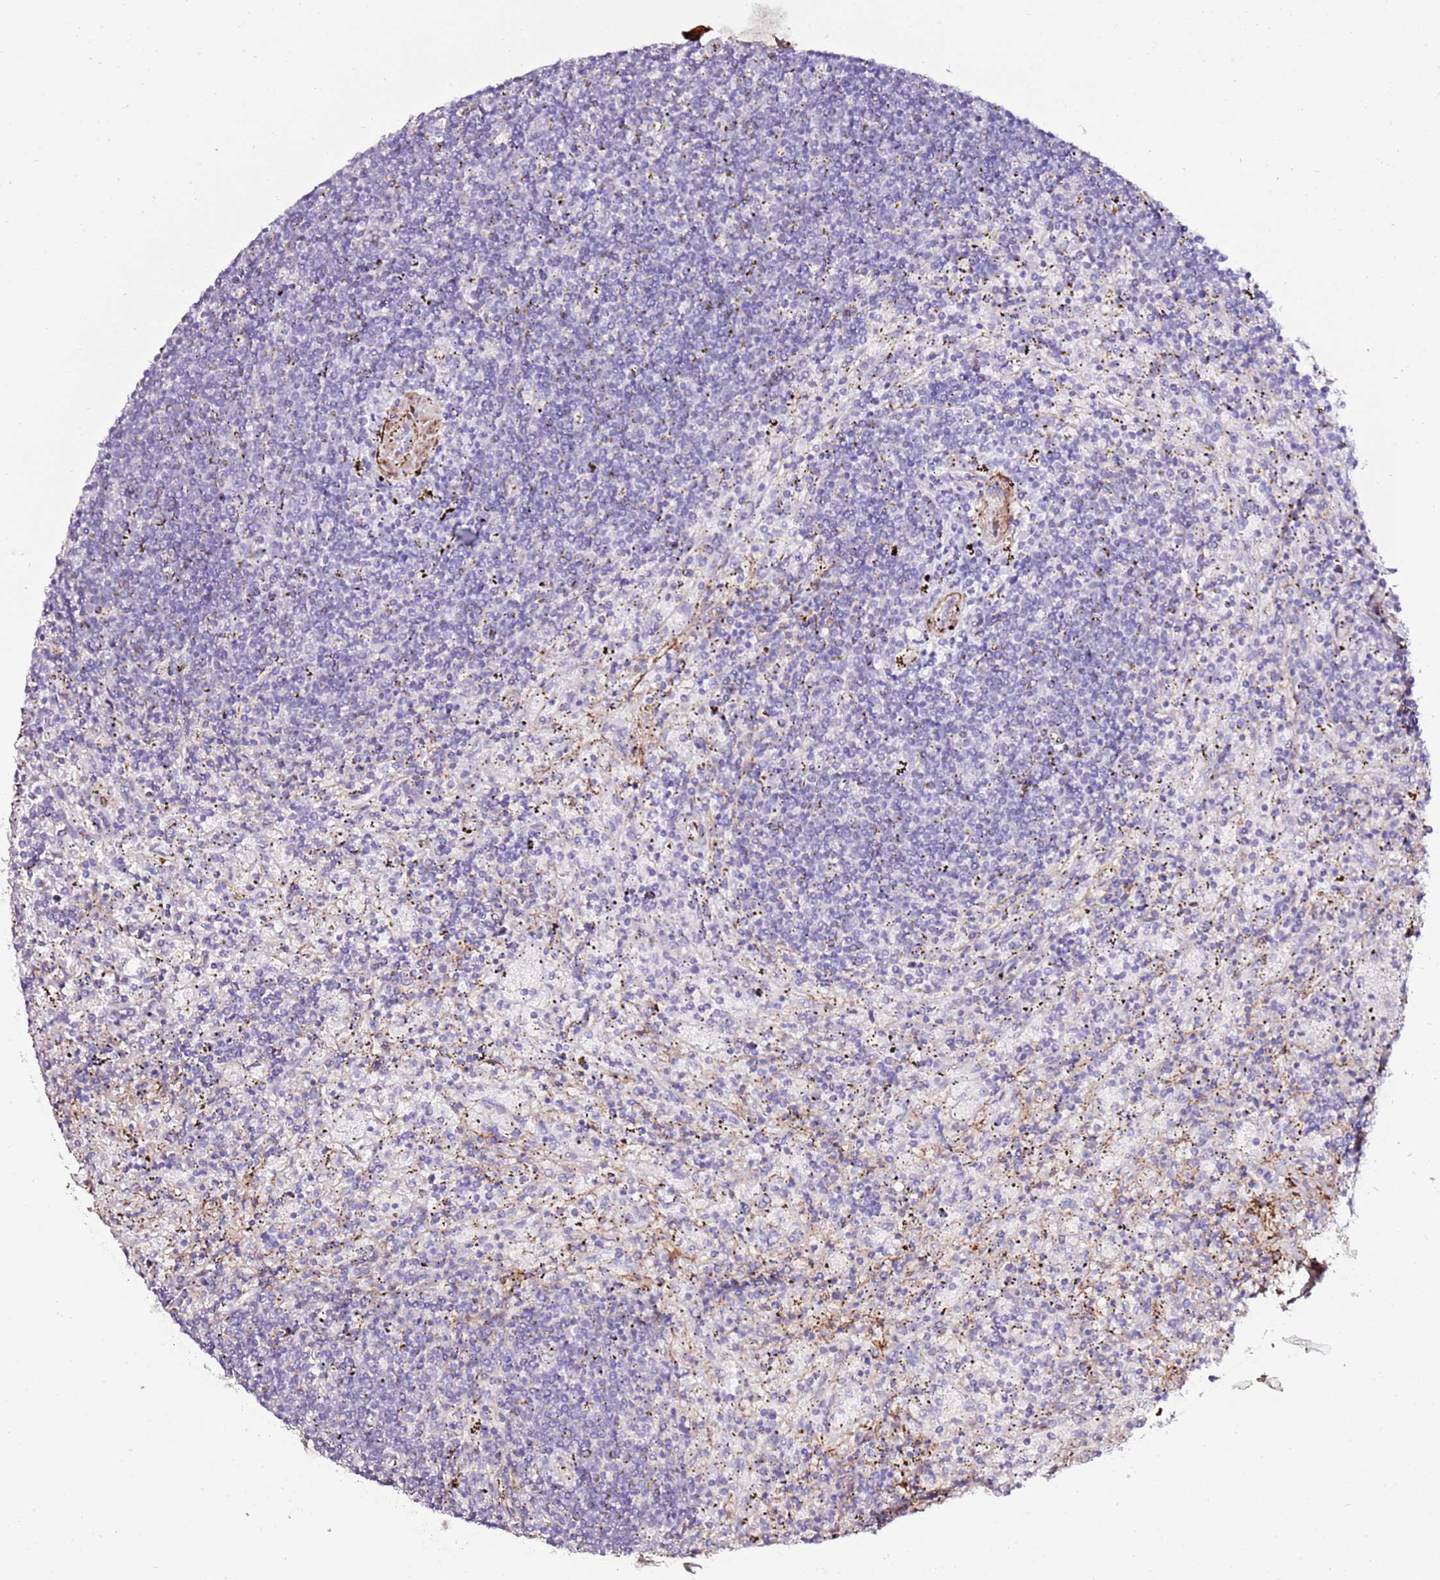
{"staining": {"intensity": "negative", "quantity": "none", "location": "none"}, "tissue": "lymphoma", "cell_type": "Tumor cells", "image_type": "cancer", "snomed": [{"axis": "morphology", "description": "Malignant lymphoma, non-Hodgkin's type, Low grade"}, {"axis": "topography", "description": "Spleen"}], "caption": "Immunohistochemistry micrograph of malignant lymphoma, non-Hodgkin's type (low-grade) stained for a protein (brown), which reveals no staining in tumor cells.", "gene": "ART5", "patient": {"sex": "male", "age": 76}}